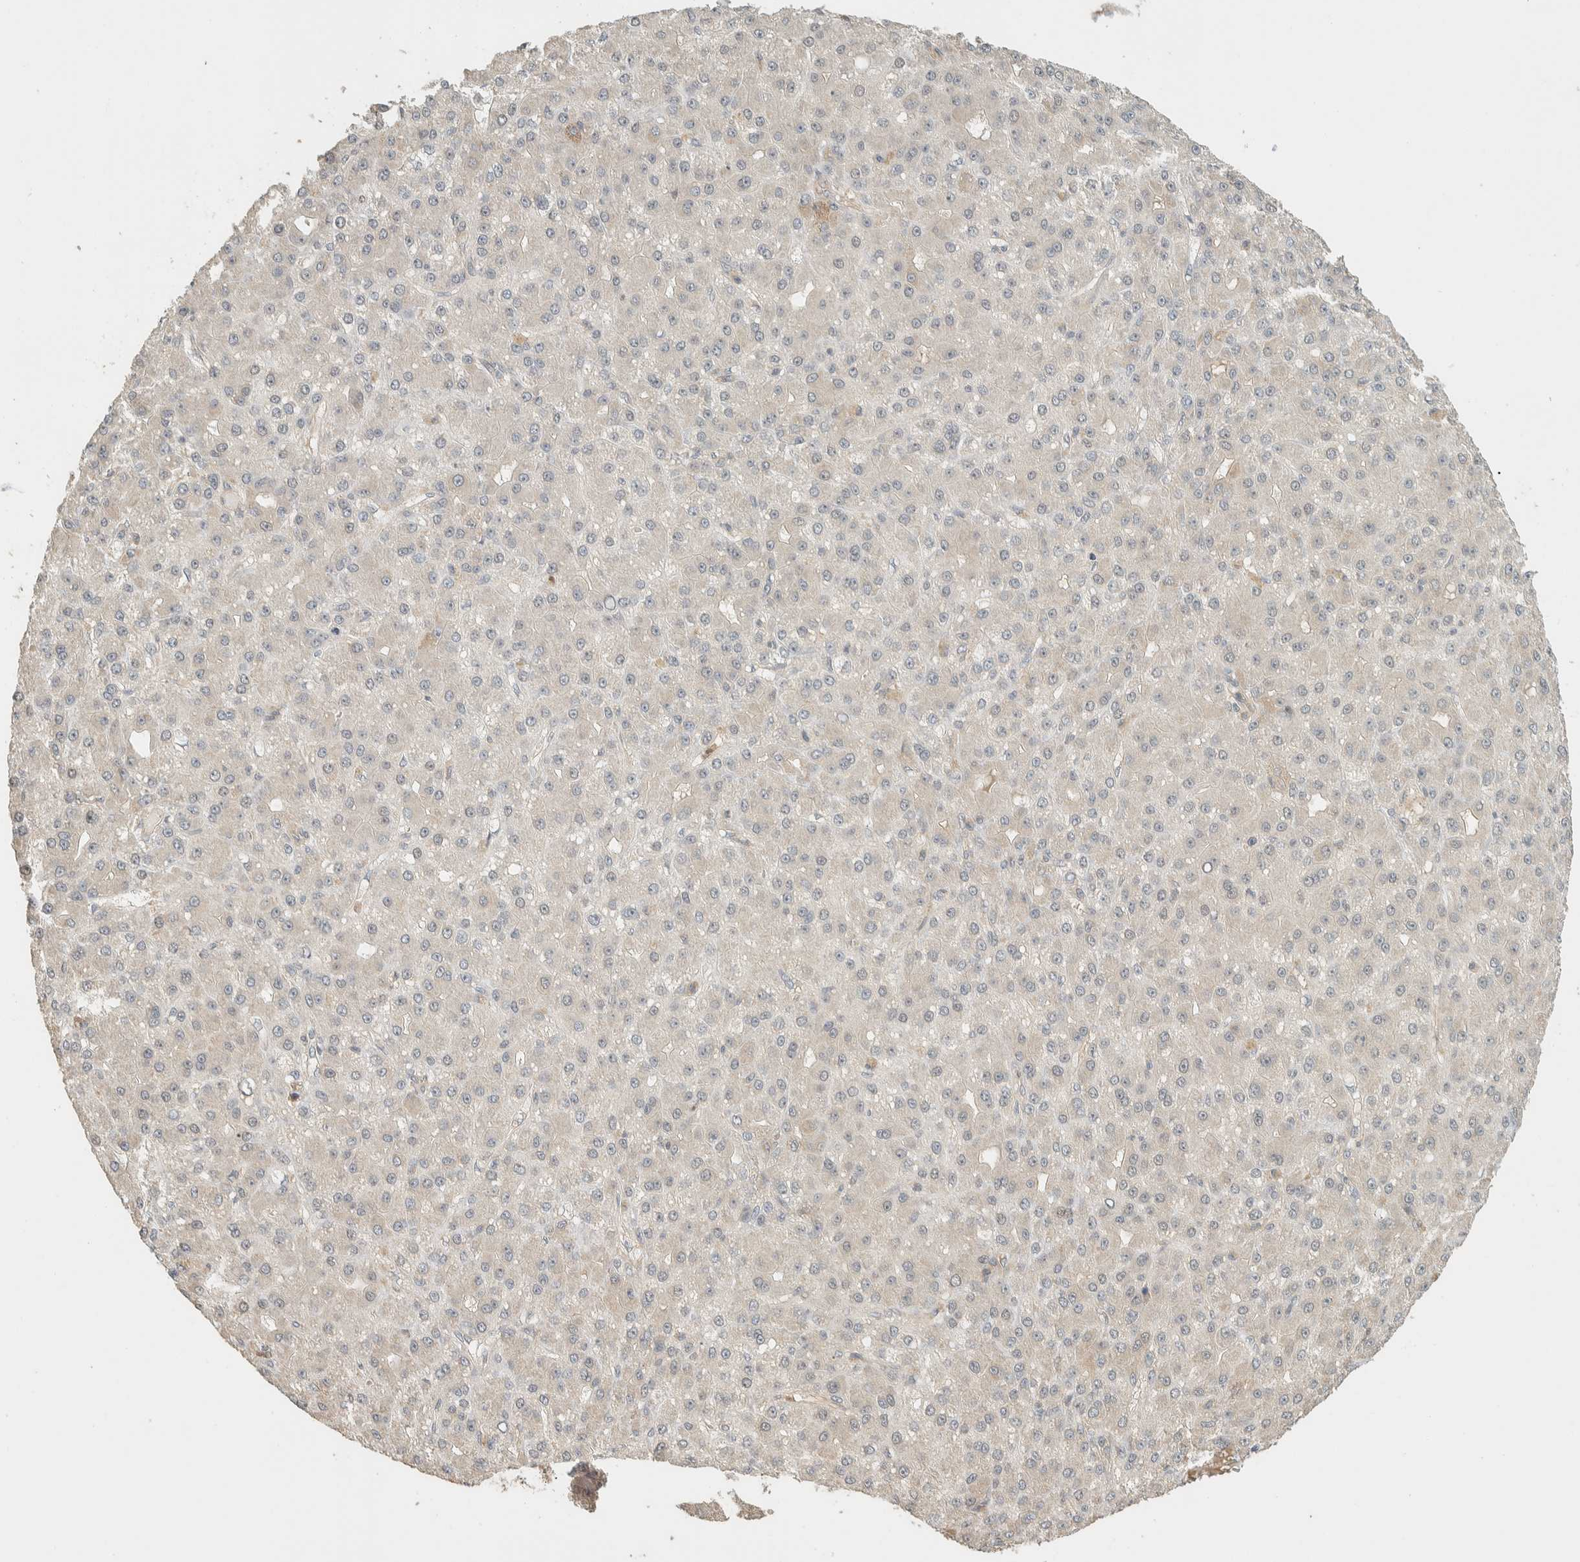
{"staining": {"intensity": "negative", "quantity": "none", "location": "none"}, "tissue": "liver cancer", "cell_type": "Tumor cells", "image_type": "cancer", "snomed": [{"axis": "morphology", "description": "Carcinoma, Hepatocellular, NOS"}, {"axis": "topography", "description": "Liver"}], "caption": "There is no significant expression in tumor cells of liver cancer (hepatocellular carcinoma). (Brightfield microscopy of DAB (3,3'-diaminobenzidine) immunohistochemistry at high magnification).", "gene": "ADSS2", "patient": {"sex": "male", "age": 67}}